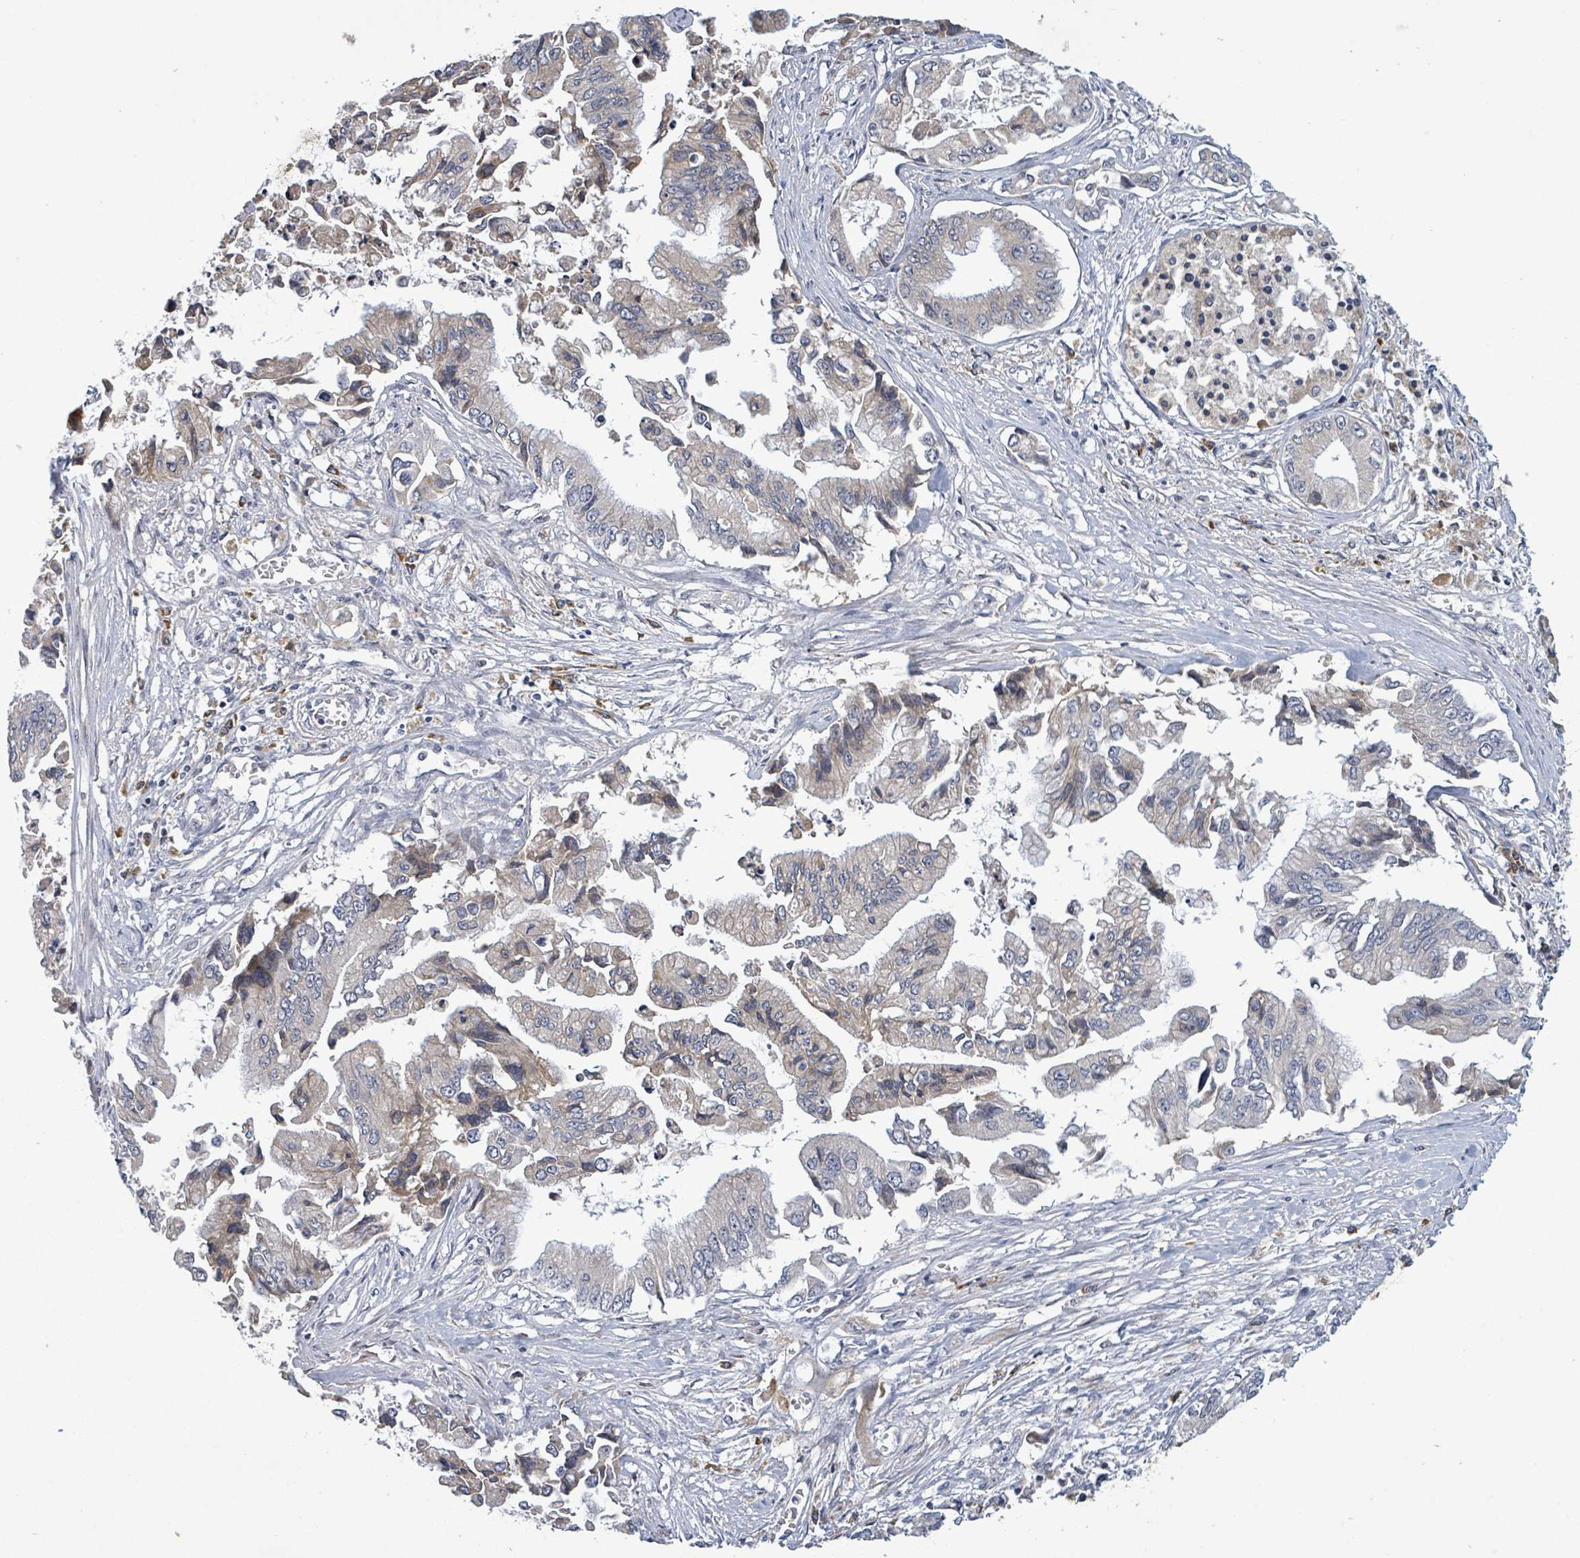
{"staining": {"intensity": "weak", "quantity": "<25%", "location": "cytoplasmic/membranous"}, "tissue": "pancreatic cancer", "cell_type": "Tumor cells", "image_type": "cancer", "snomed": [{"axis": "morphology", "description": "Adenocarcinoma, NOS"}, {"axis": "topography", "description": "Pancreas"}], "caption": "An image of human pancreatic cancer (adenocarcinoma) is negative for staining in tumor cells. Brightfield microscopy of immunohistochemistry (IHC) stained with DAB (brown) and hematoxylin (blue), captured at high magnification.", "gene": "ATP13A1", "patient": {"sex": "male", "age": 84}}